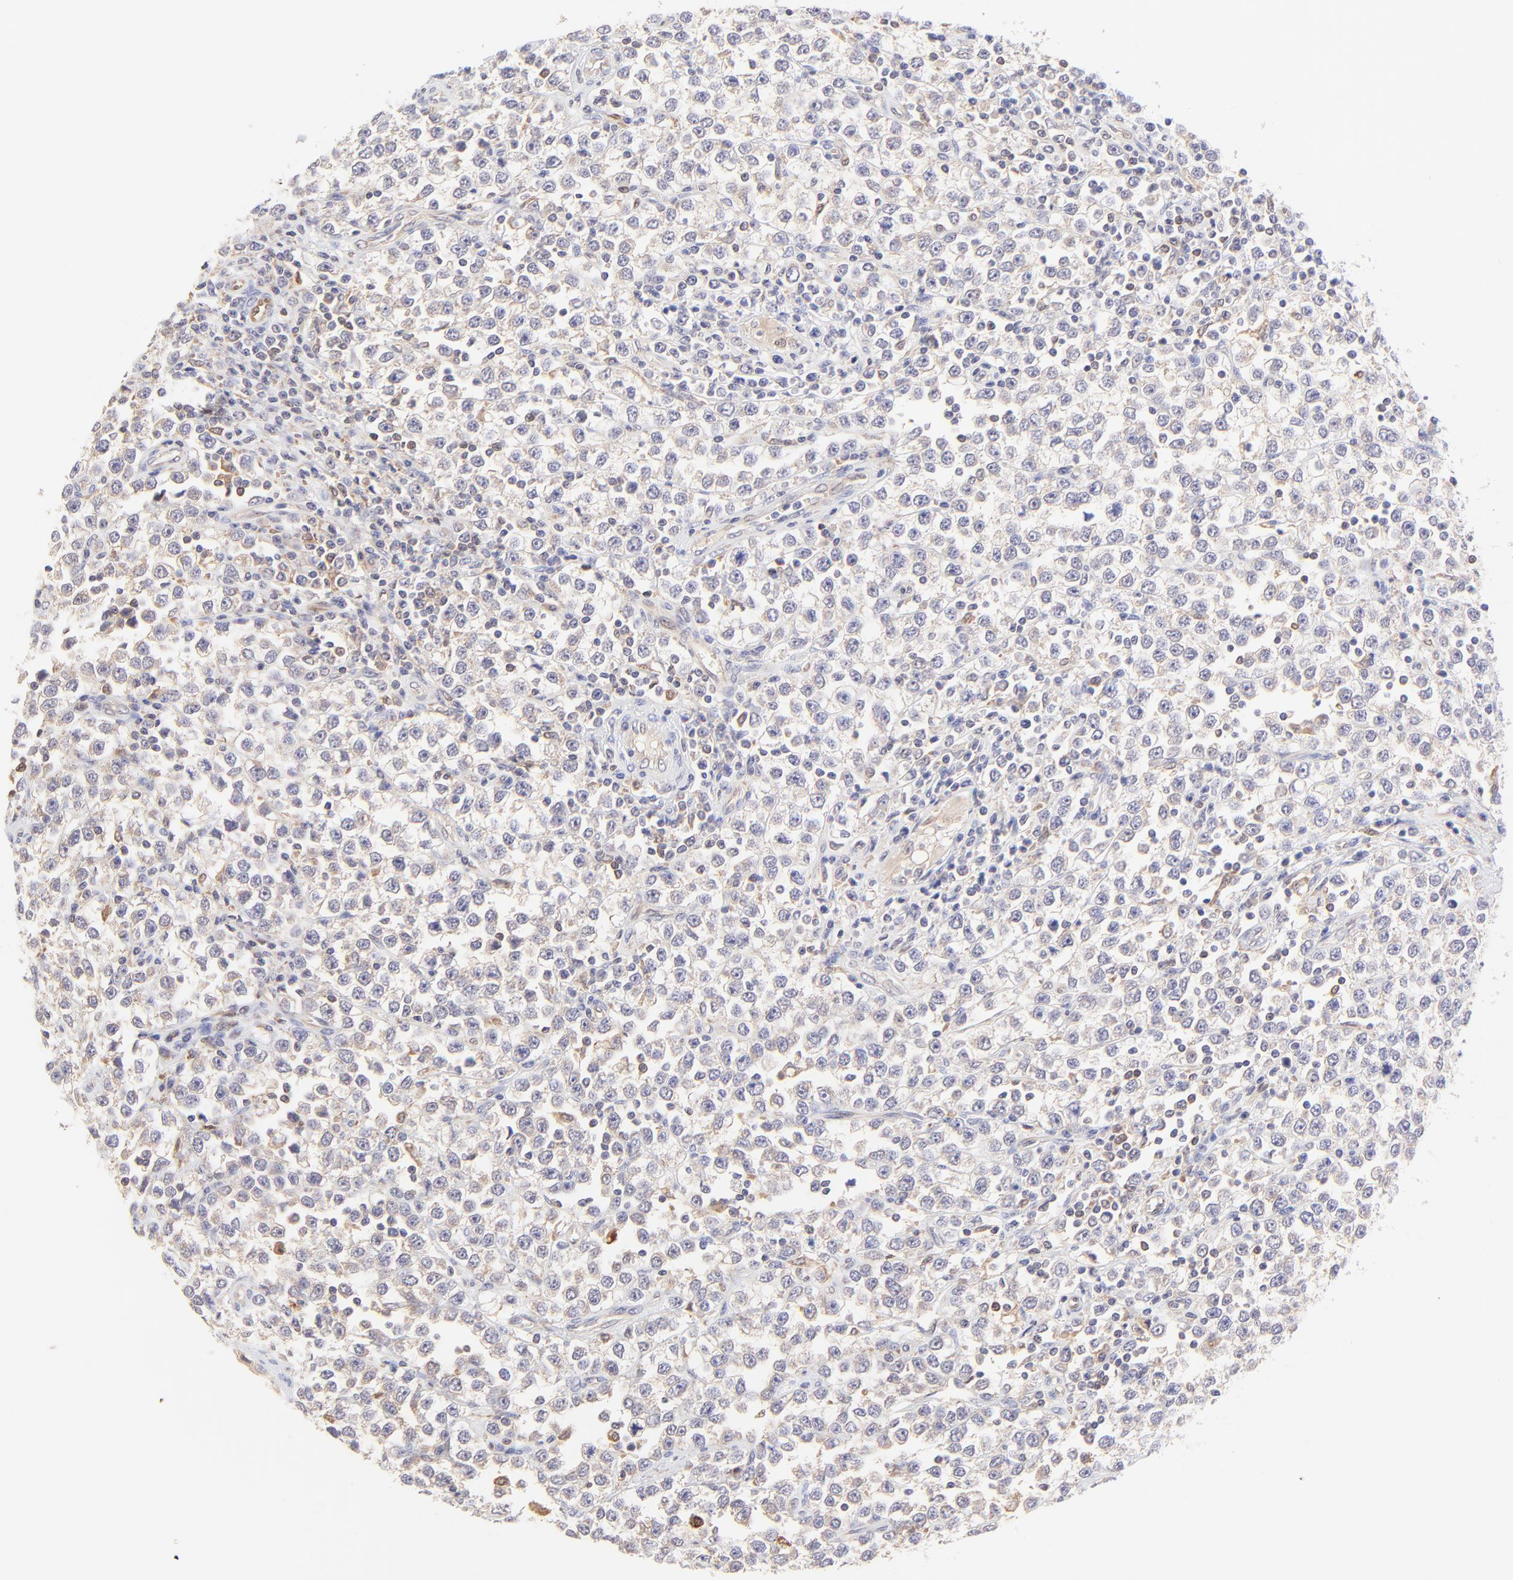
{"staining": {"intensity": "negative", "quantity": "none", "location": "none"}, "tissue": "testis cancer", "cell_type": "Tumor cells", "image_type": "cancer", "snomed": [{"axis": "morphology", "description": "Seminoma, NOS"}, {"axis": "topography", "description": "Testis"}], "caption": "Immunohistochemistry histopathology image of human testis seminoma stained for a protein (brown), which shows no staining in tumor cells. Nuclei are stained in blue.", "gene": "HYAL1", "patient": {"sex": "male", "age": 25}}